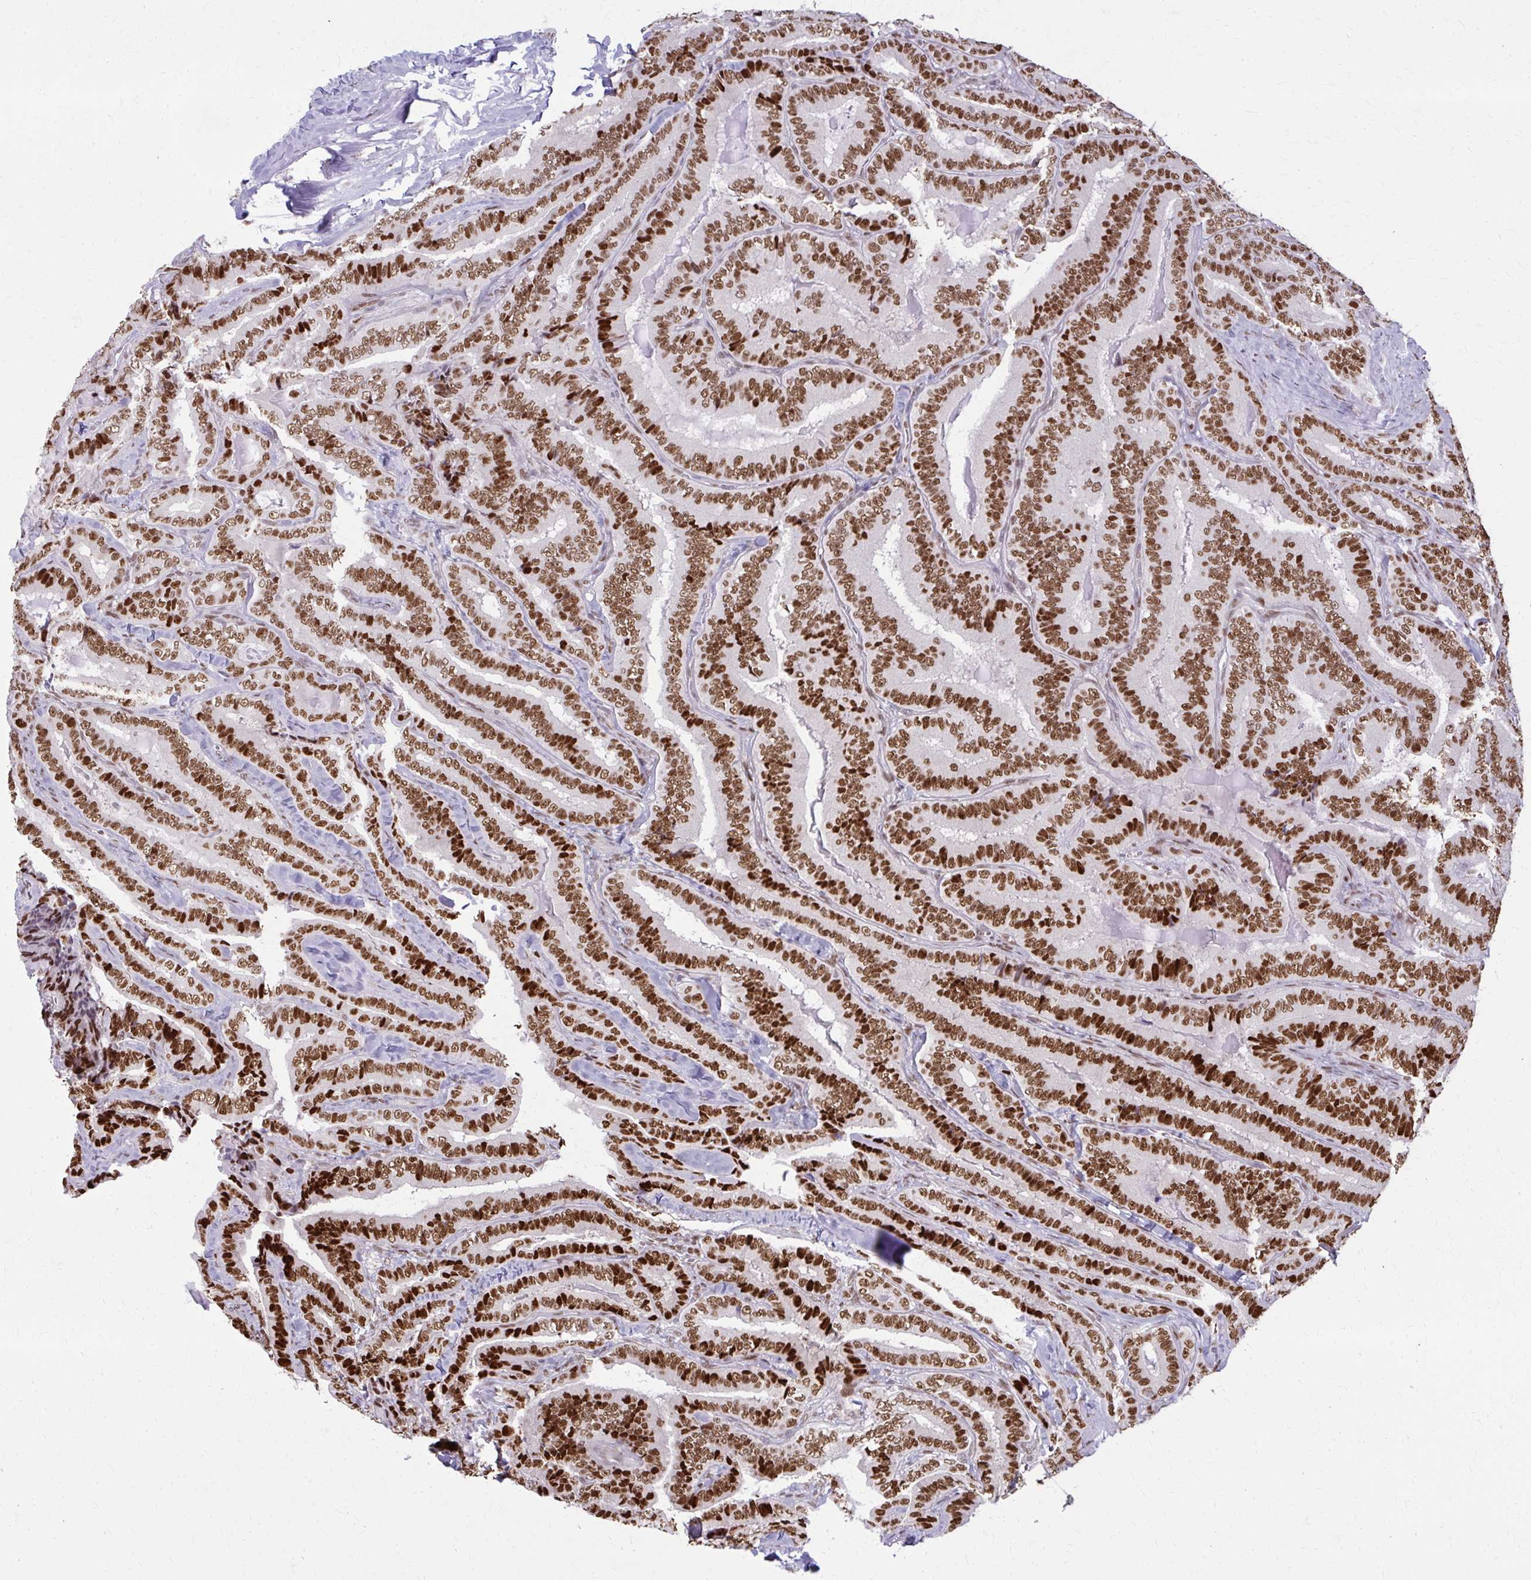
{"staining": {"intensity": "strong", "quantity": ">75%", "location": "nuclear"}, "tissue": "thyroid cancer", "cell_type": "Tumor cells", "image_type": "cancer", "snomed": [{"axis": "morphology", "description": "Papillary adenocarcinoma, NOS"}, {"axis": "topography", "description": "Thyroid gland"}], "caption": "A high-resolution histopathology image shows IHC staining of papillary adenocarcinoma (thyroid), which shows strong nuclear expression in approximately >75% of tumor cells.", "gene": "ZNF559", "patient": {"sex": "male", "age": 61}}